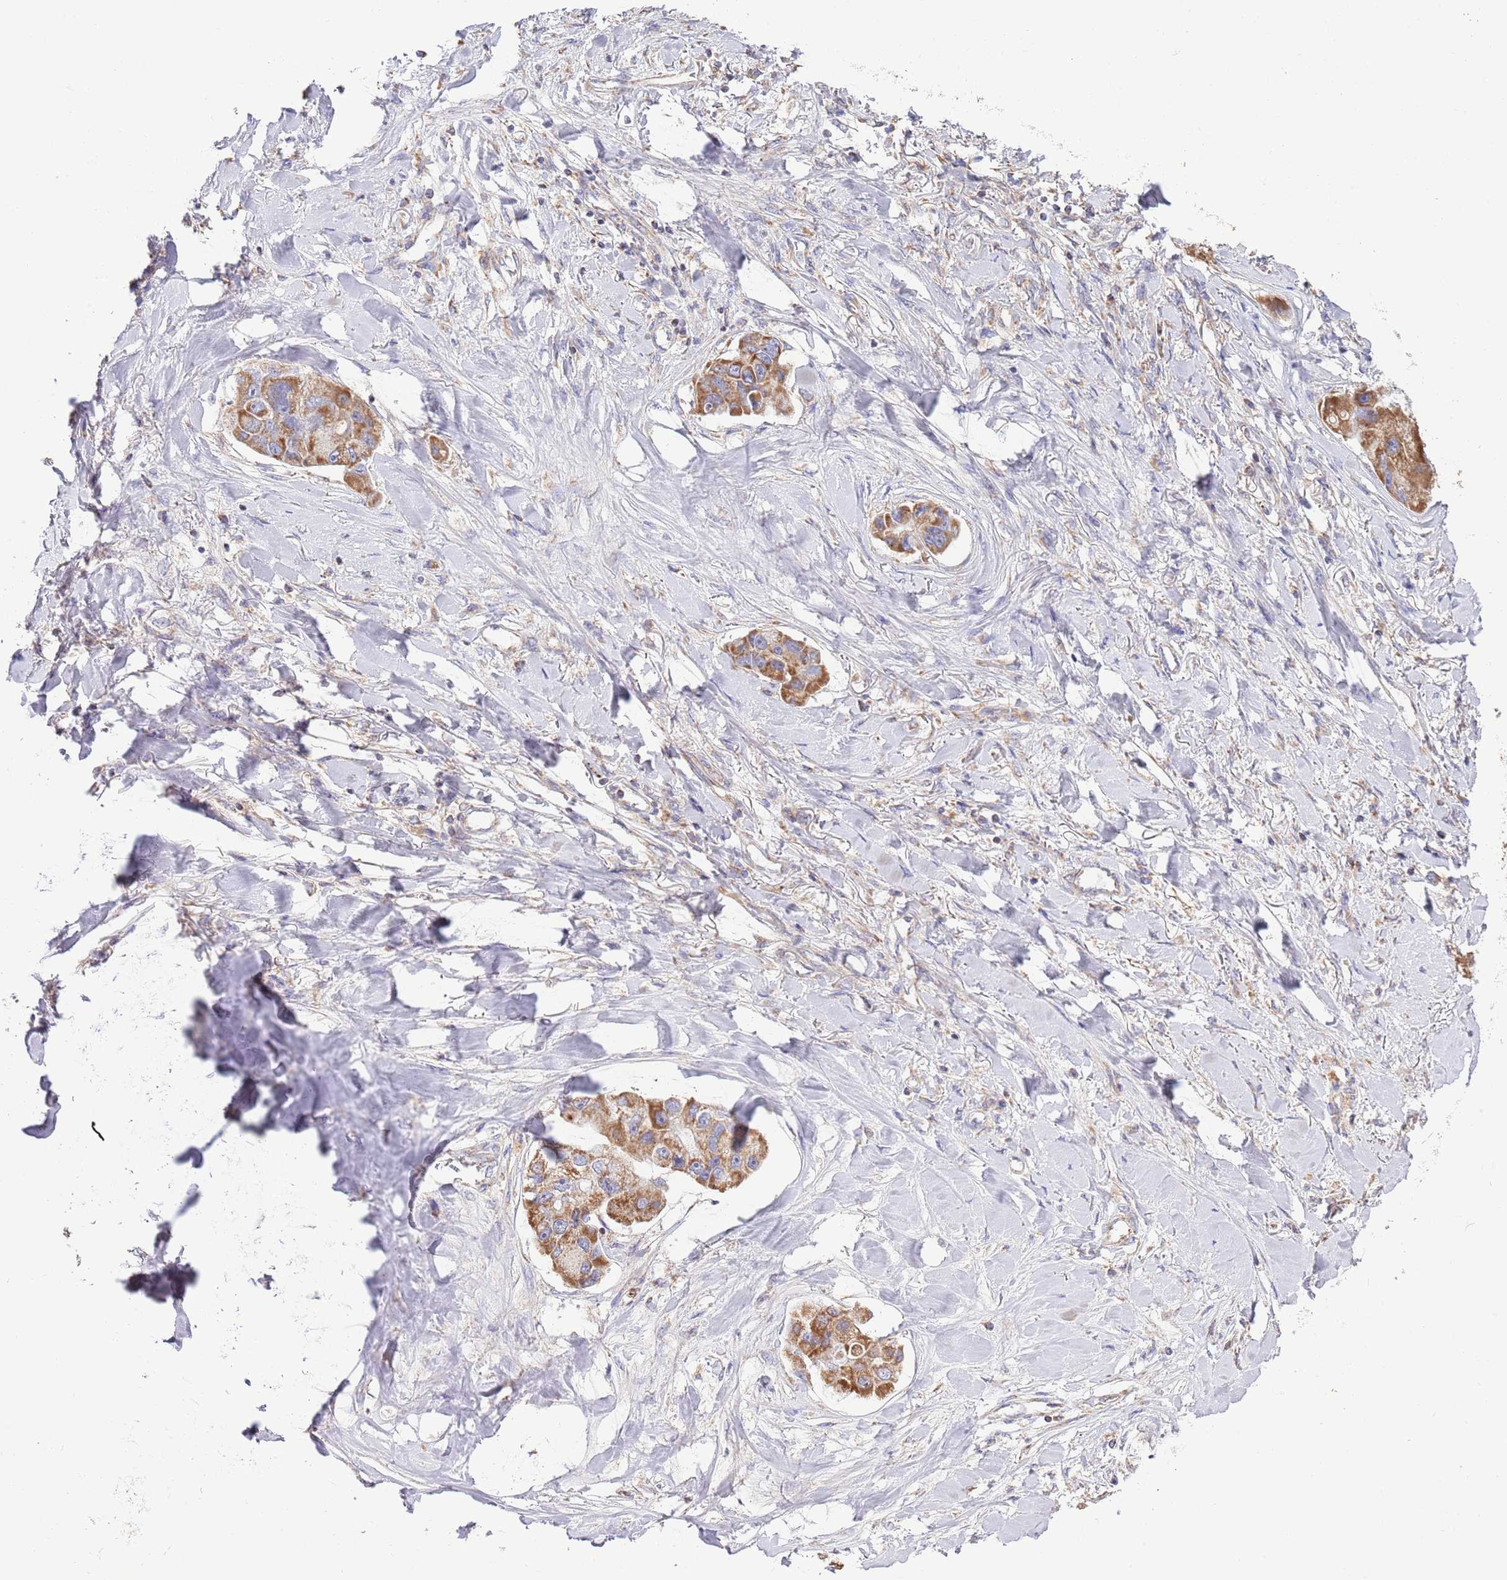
{"staining": {"intensity": "strong", "quantity": ">75%", "location": "cytoplasmic/membranous"}, "tissue": "lung cancer", "cell_type": "Tumor cells", "image_type": "cancer", "snomed": [{"axis": "morphology", "description": "Adenocarcinoma, NOS"}, {"axis": "topography", "description": "Lung"}], "caption": "Lung cancer (adenocarcinoma) stained with a brown dye demonstrates strong cytoplasmic/membranous positive expression in approximately >75% of tumor cells.", "gene": "DNAJA3", "patient": {"sex": "female", "age": 54}}